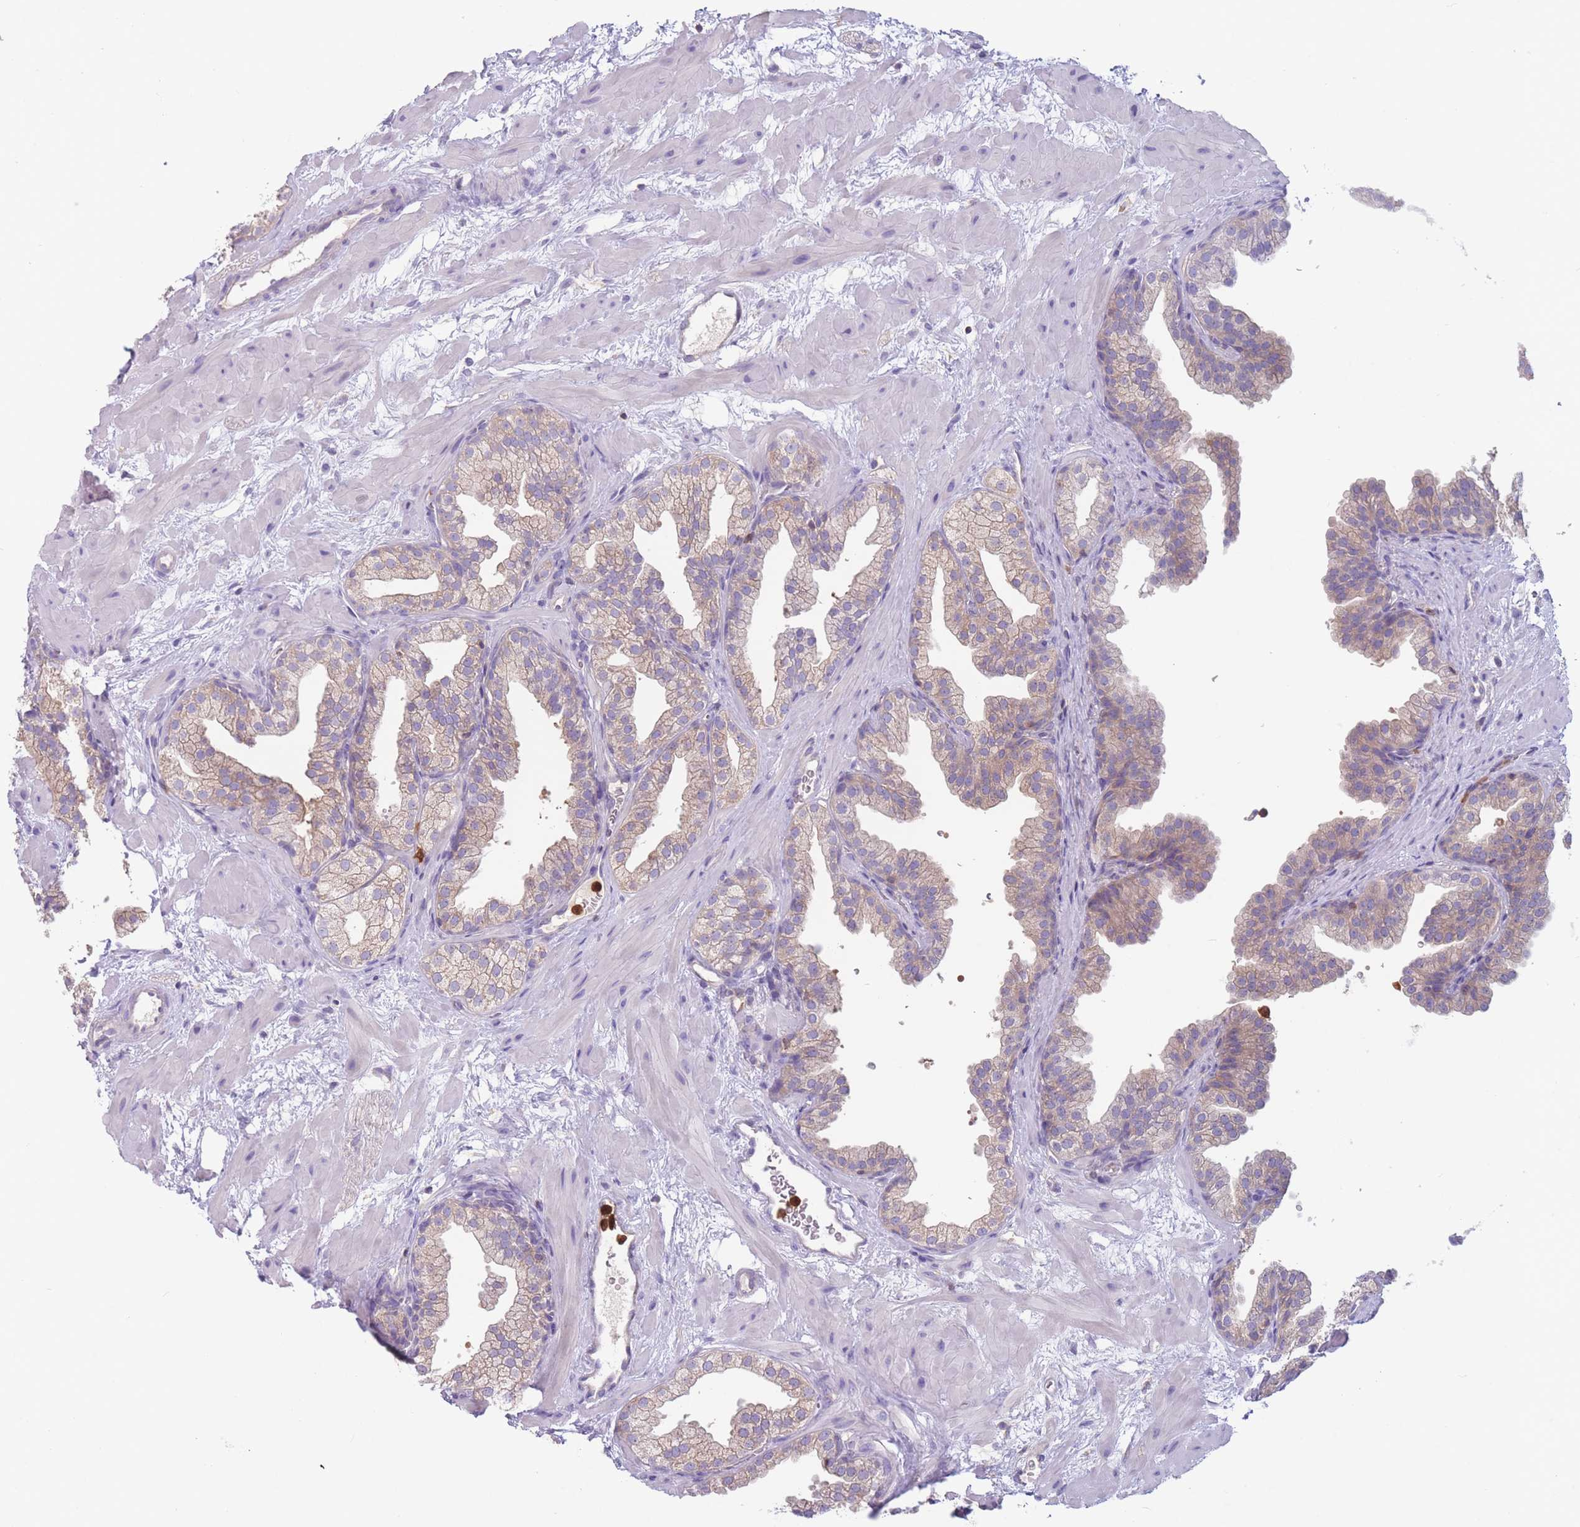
{"staining": {"intensity": "weak", "quantity": "25%-75%", "location": "cytoplasmic/membranous"}, "tissue": "prostate", "cell_type": "Glandular cells", "image_type": "normal", "snomed": [{"axis": "morphology", "description": "Normal tissue, NOS"}, {"axis": "topography", "description": "Prostate"}], "caption": "DAB immunohistochemical staining of benign human prostate displays weak cytoplasmic/membranous protein staining in approximately 25%-75% of glandular cells.", "gene": "ST3GAL4", "patient": {"sex": "male", "age": 37}}